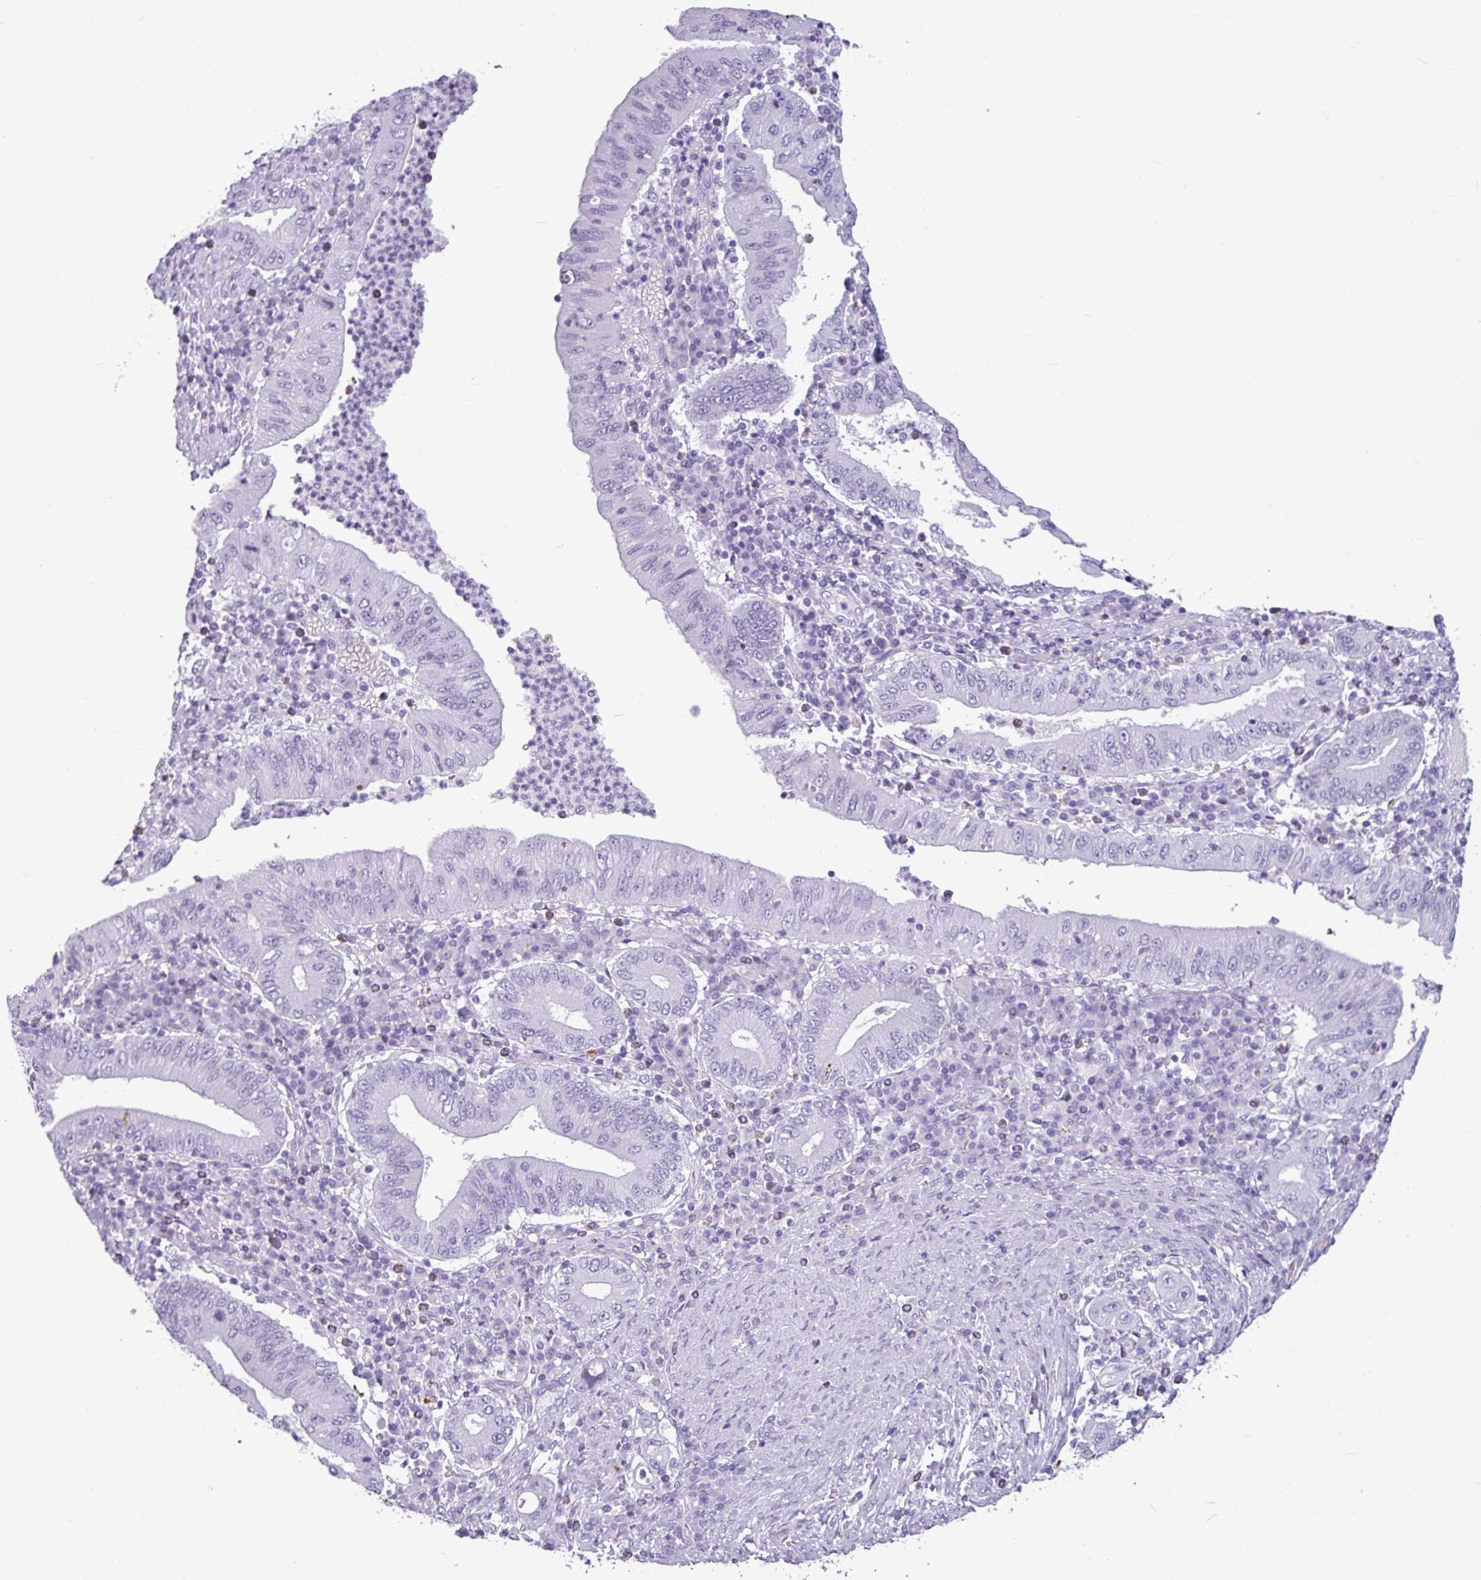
{"staining": {"intensity": "negative", "quantity": "none", "location": "none"}, "tissue": "stomach cancer", "cell_type": "Tumor cells", "image_type": "cancer", "snomed": [{"axis": "morphology", "description": "Normal tissue, NOS"}, {"axis": "morphology", "description": "Adenocarcinoma, NOS"}, {"axis": "topography", "description": "Esophagus"}, {"axis": "topography", "description": "Stomach, upper"}, {"axis": "topography", "description": "Peripheral nerve tissue"}], "caption": "Immunohistochemical staining of stomach cancer demonstrates no significant staining in tumor cells.", "gene": "AMY1B", "patient": {"sex": "male", "age": 62}}